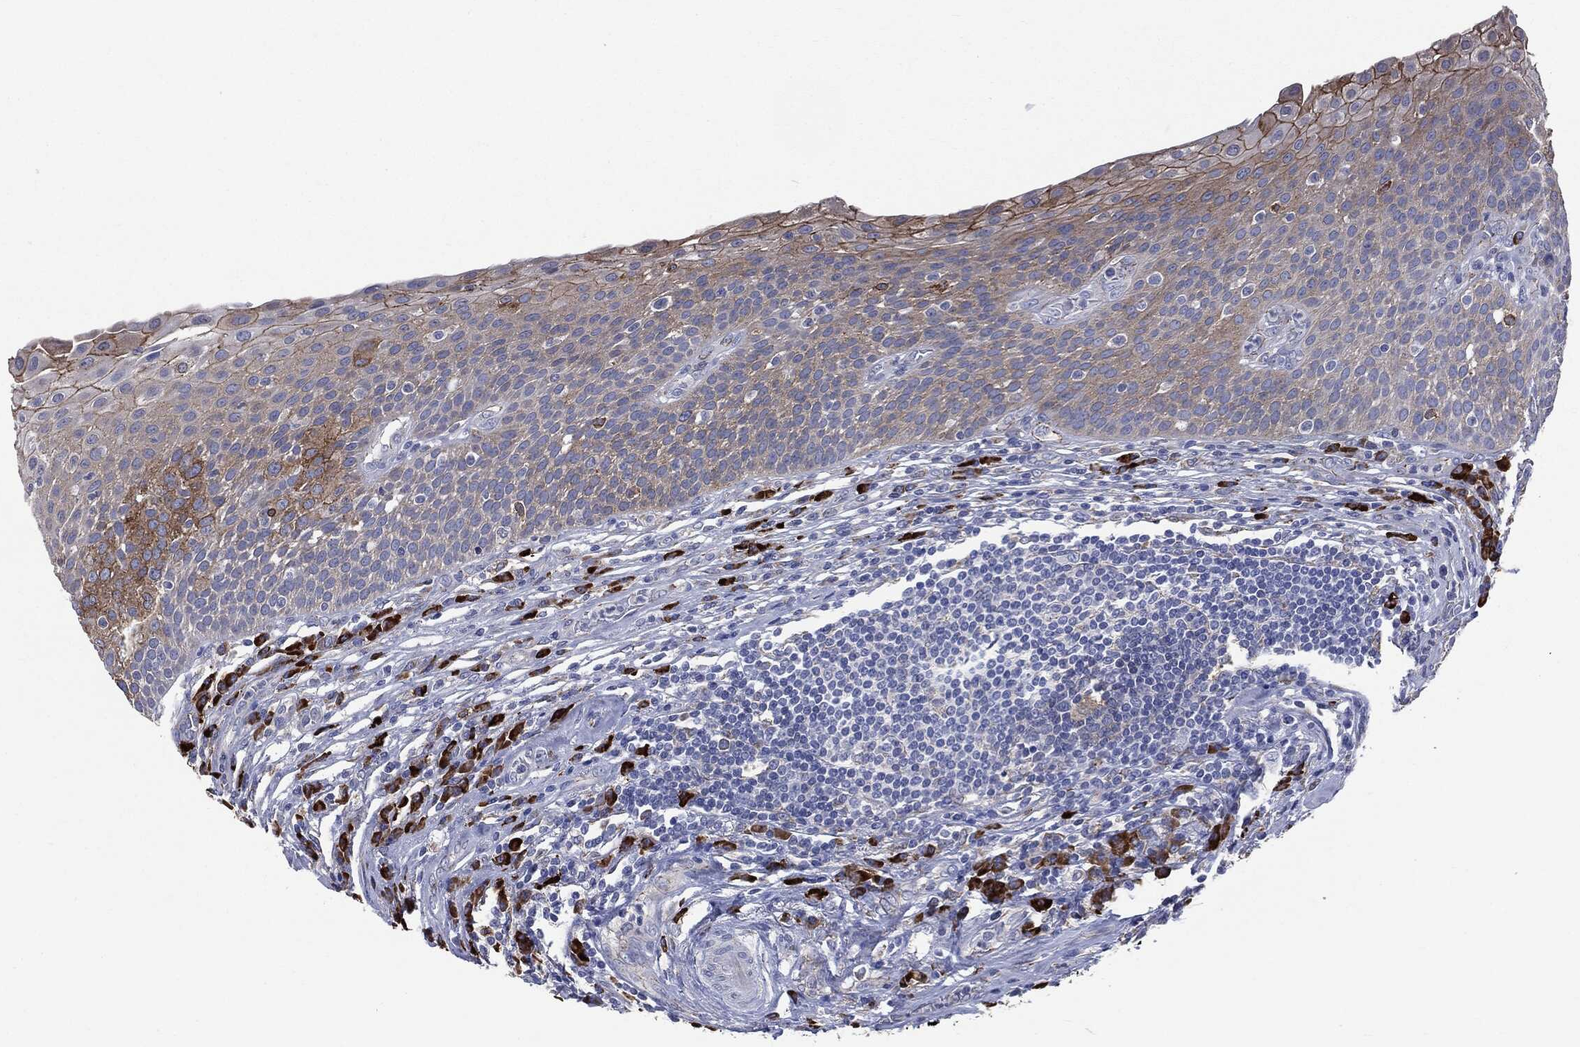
{"staining": {"intensity": "strong", "quantity": "<25%", "location": "cytoplasmic/membranous,nuclear"}, "tissue": "urothelial cancer", "cell_type": "Tumor cells", "image_type": "cancer", "snomed": [{"axis": "morphology", "description": "Urothelial carcinoma, High grade"}, {"axis": "topography", "description": "Urinary bladder"}], "caption": "High-power microscopy captured an immunohistochemistry (IHC) image of urothelial cancer, revealing strong cytoplasmic/membranous and nuclear positivity in about <25% of tumor cells. (DAB IHC, brown staining for protein, blue staining for nuclei).", "gene": "PTGS2", "patient": {"sex": "female", "age": 70}}